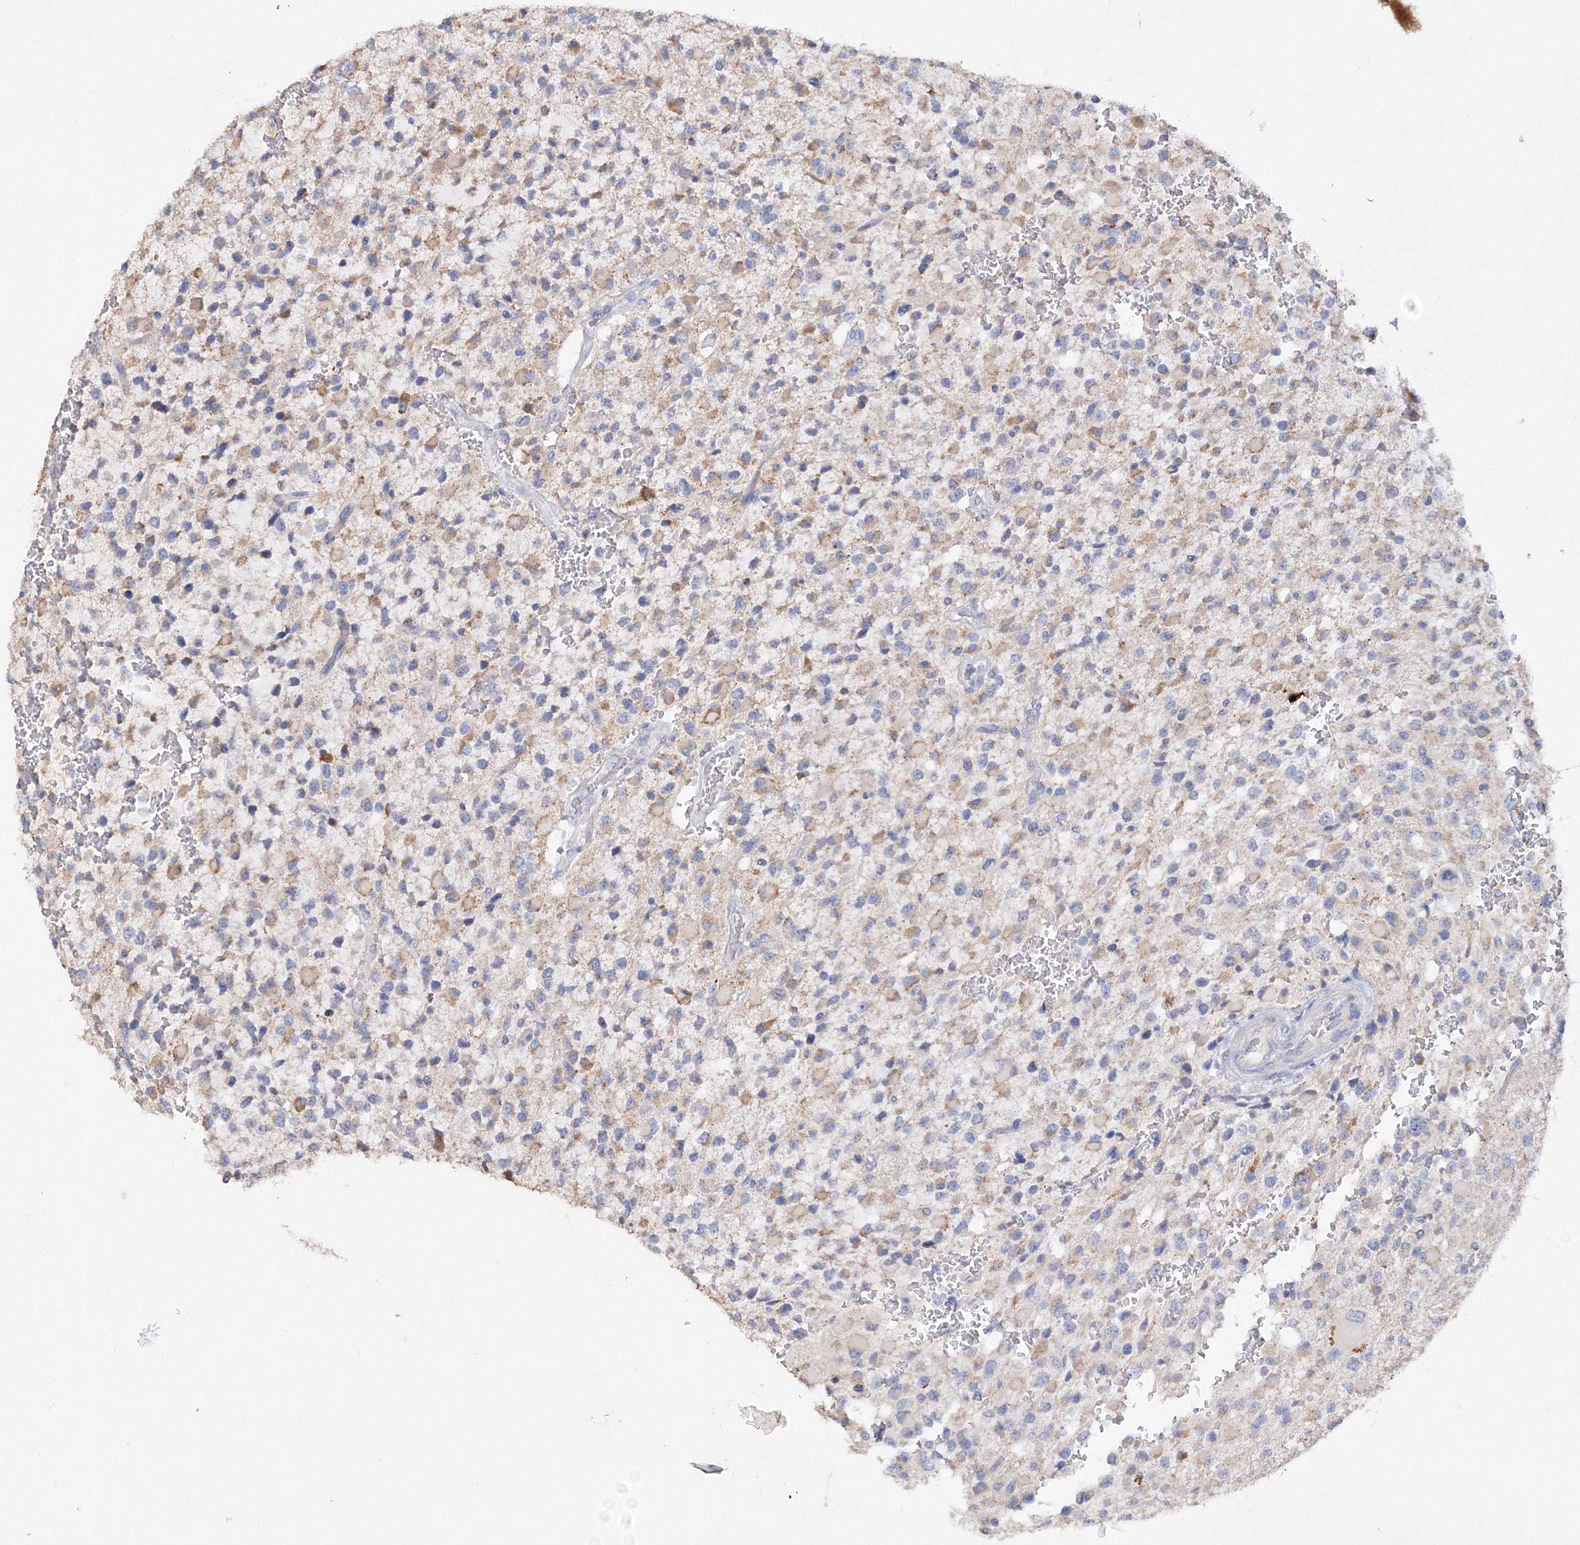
{"staining": {"intensity": "weak", "quantity": "<25%", "location": "cytoplasmic/membranous"}, "tissue": "glioma", "cell_type": "Tumor cells", "image_type": "cancer", "snomed": [{"axis": "morphology", "description": "Glioma, malignant, High grade"}, {"axis": "topography", "description": "Brain"}], "caption": "This photomicrograph is of glioma stained with immunohistochemistry to label a protein in brown with the nuclei are counter-stained blue. There is no staining in tumor cells.", "gene": "GLS", "patient": {"sex": "male", "age": 34}}